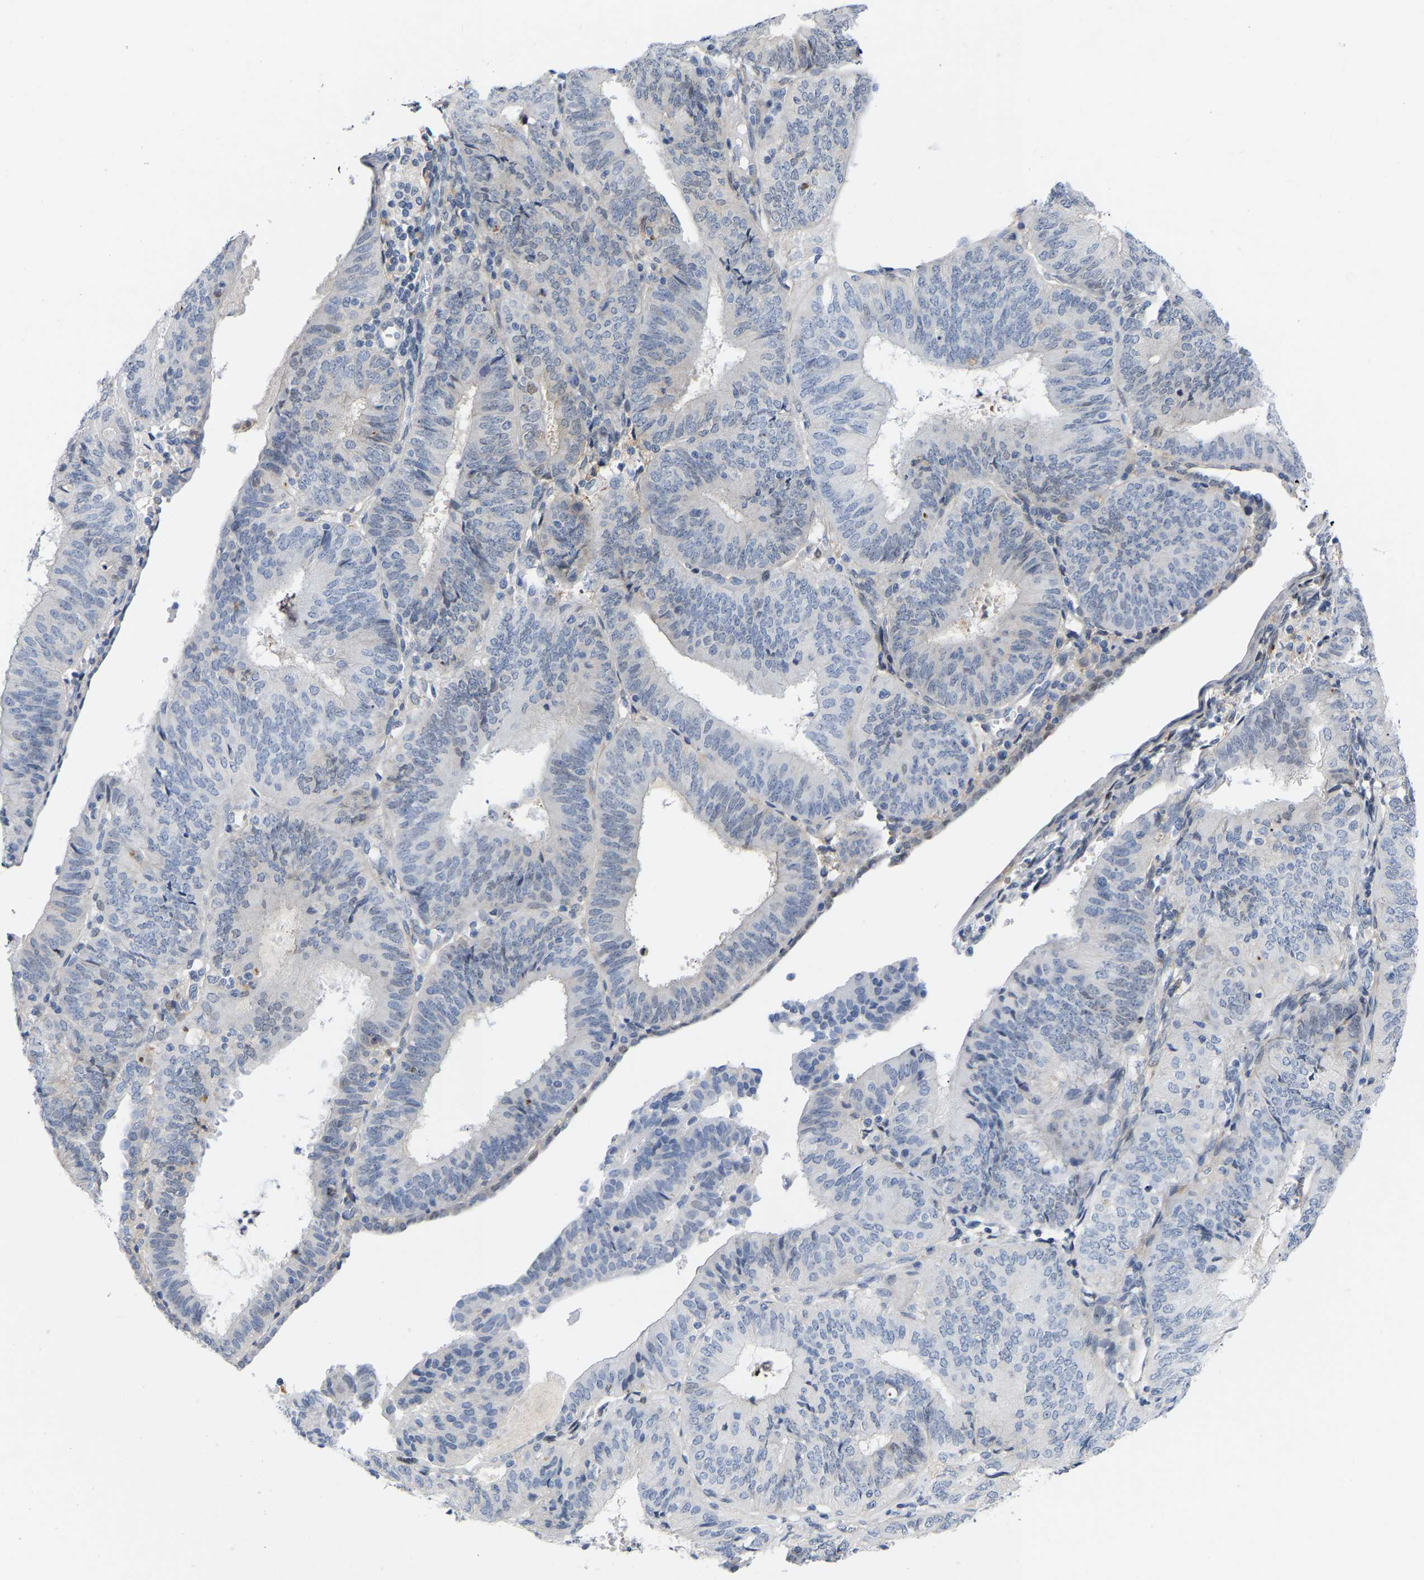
{"staining": {"intensity": "negative", "quantity": "none", "location": "none"}, "tissue": "endometrial cancer", "cell_type": "Tumor cells", "image_type": "cancer", "snomed": [{"axis": "morphology", "description": "Adenocarcinoma, NOS"}, {"axis": "topography", "description": "Endometrium"}], "caption": "High power microscopy photomicrograph of an IHC micrograph of endometrial cancer, revealing no significant expression in tumor cells.", "gene": "ABTB2", "patient": {"sex": "female", "age": 58}}